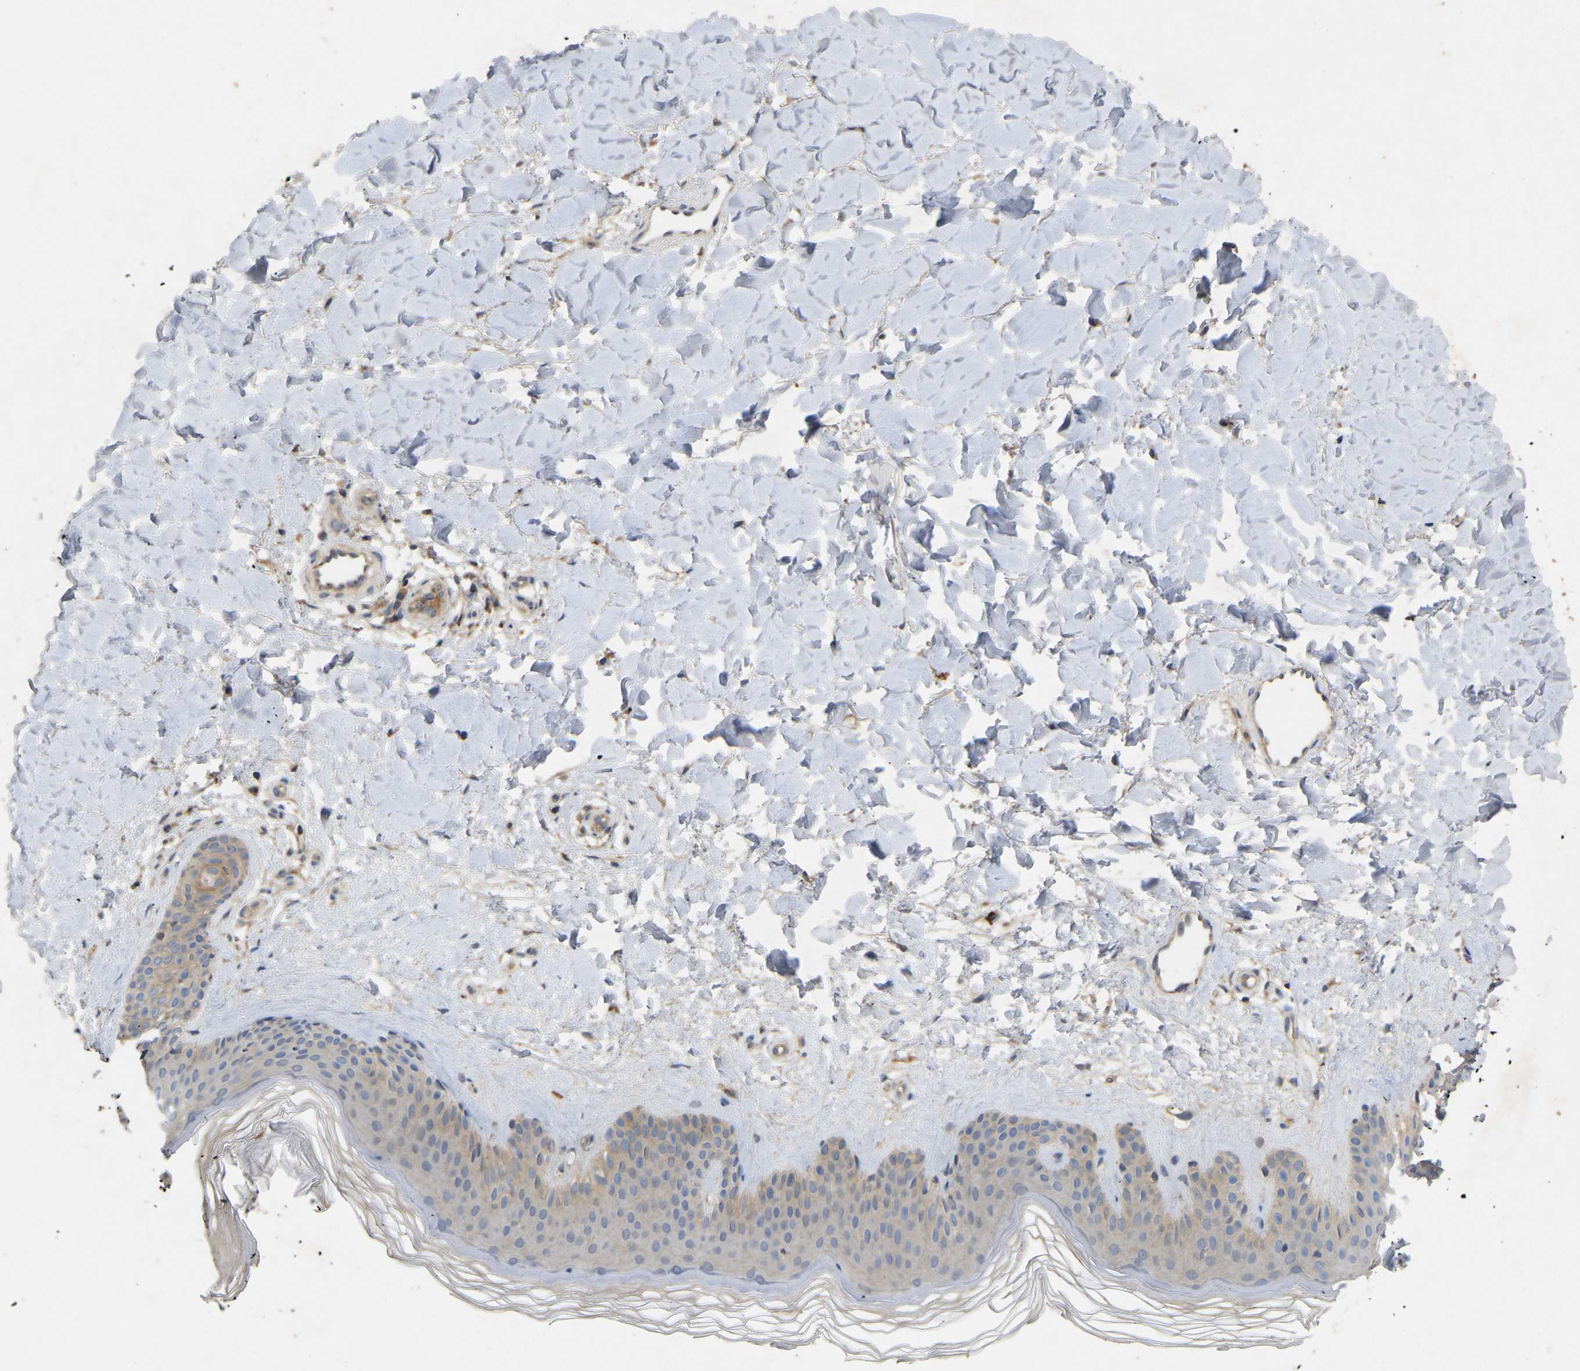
{"staining": {"intensity": "weak", "quantity": ">75%", "location": "cytoplasmic/membranous"}, "tissue": "skin", "cell_type": "Fibroblasts", "image_type": "normal", "snomed": [{"axis": "morphology", "description": "Normal tissue, NOS"}, {"axis": "morphology", "description": "Malignant melanoma, Metastatic site"}, {"axis": "topography", "description": "Skin"}], "caption": "Skin stained with DAB immunohistochemistry (IHC) reveals low levels of weak cytoplasmic/membranous staining in approximately >75% of fibroblasts.", "gene": "LPAR2", "patient": {"sex": "male", "age": 41}}